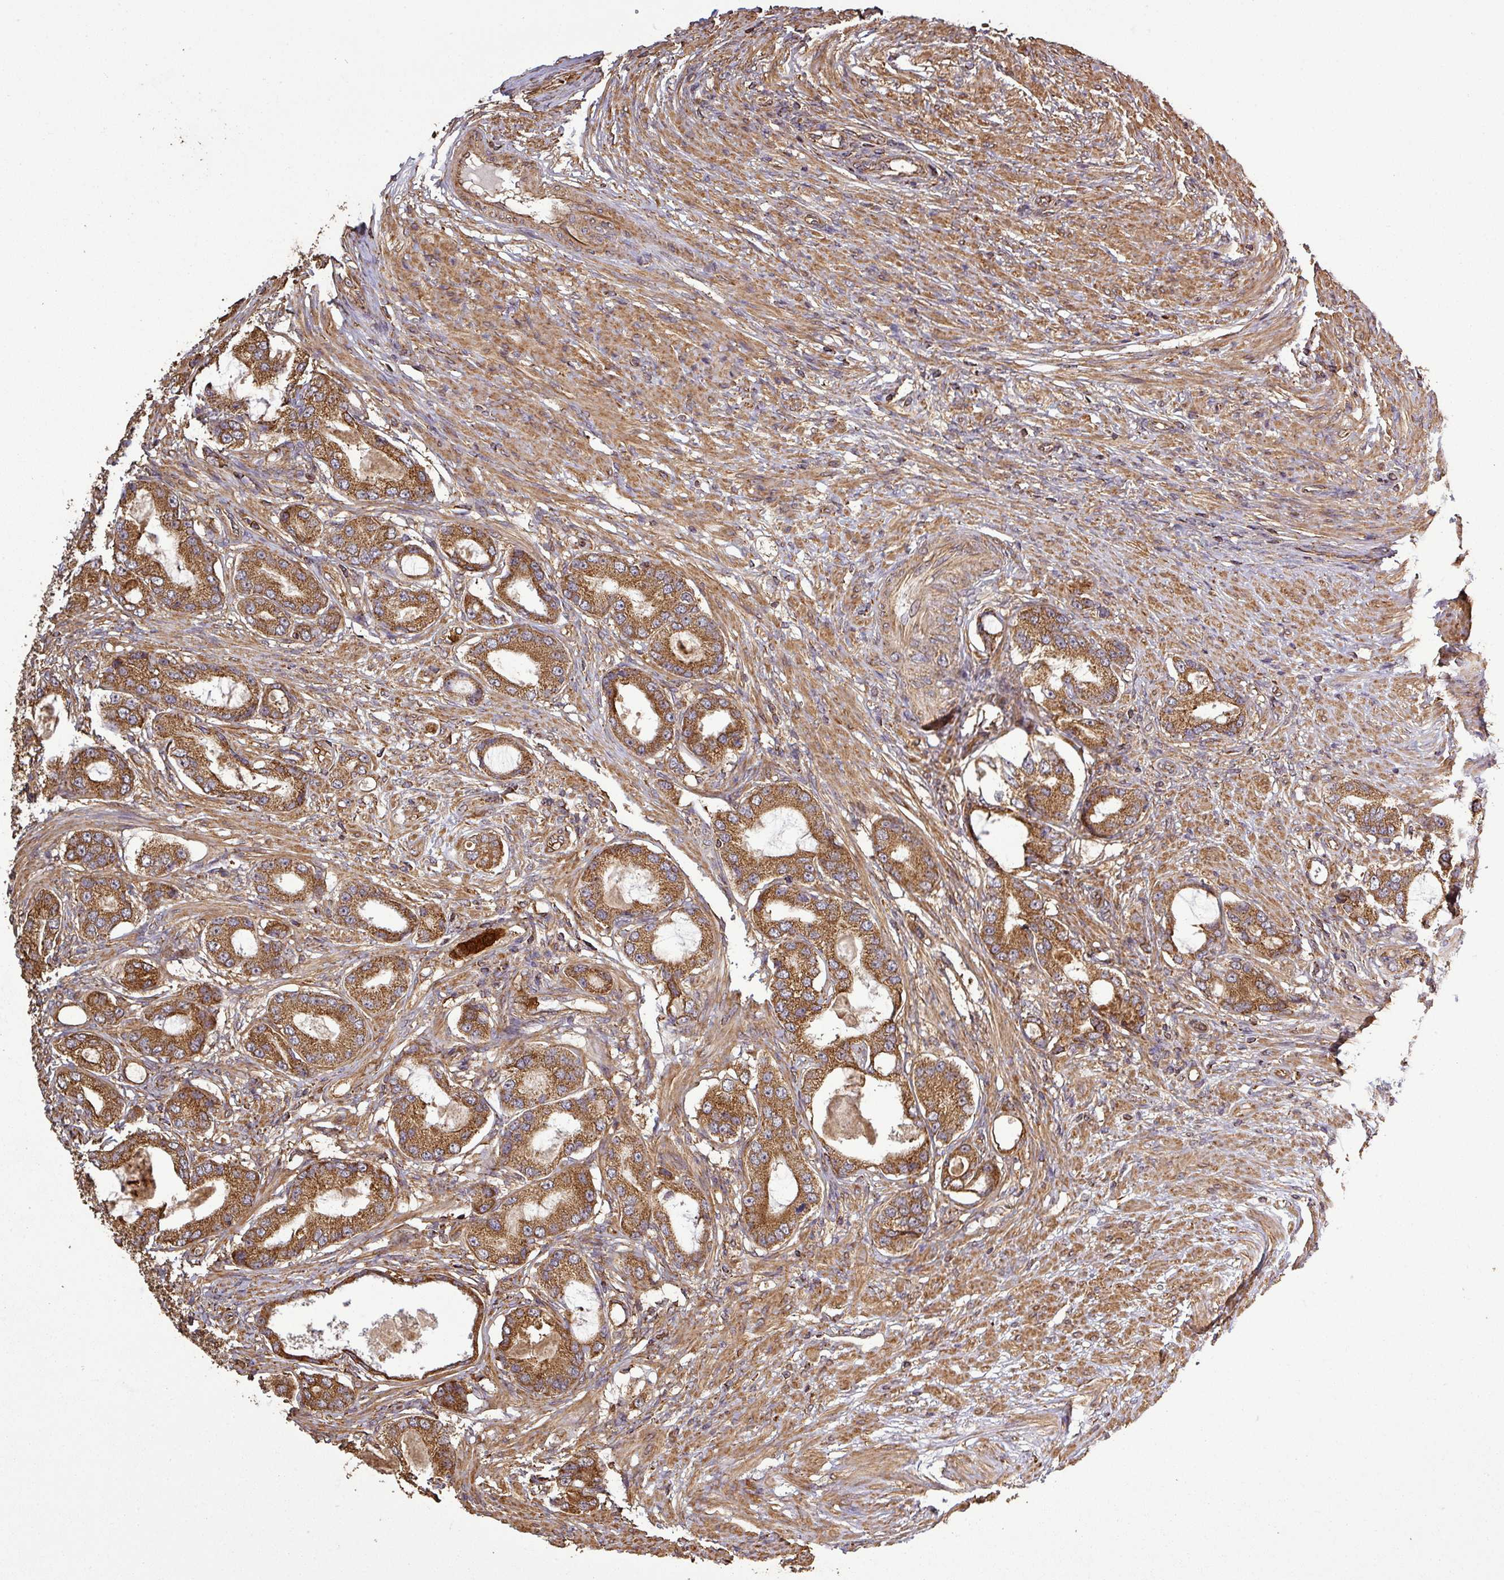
{"staining": {"intensity": "strong", "quantity": ">75%", "location": "cytoplasmic/membranous"}, "tissue": "prostate cancer", "cell_type": "Tumor cells", "image_type": "cancer", "snomed": [{"axis": "morphology", "description": "Adenocarcinoma, High grade"}, {"axis": "topography", "description": "Prostate"}], "caption": "This histopathology image displays immunohistochemistry (IHC) staining of prostate cancer, with high strong cytoplasmic/membranous expression in about >75% of tumor cells.", "gene": "PLEKHM1", "patient": {"sex": "male", "age": 69}}